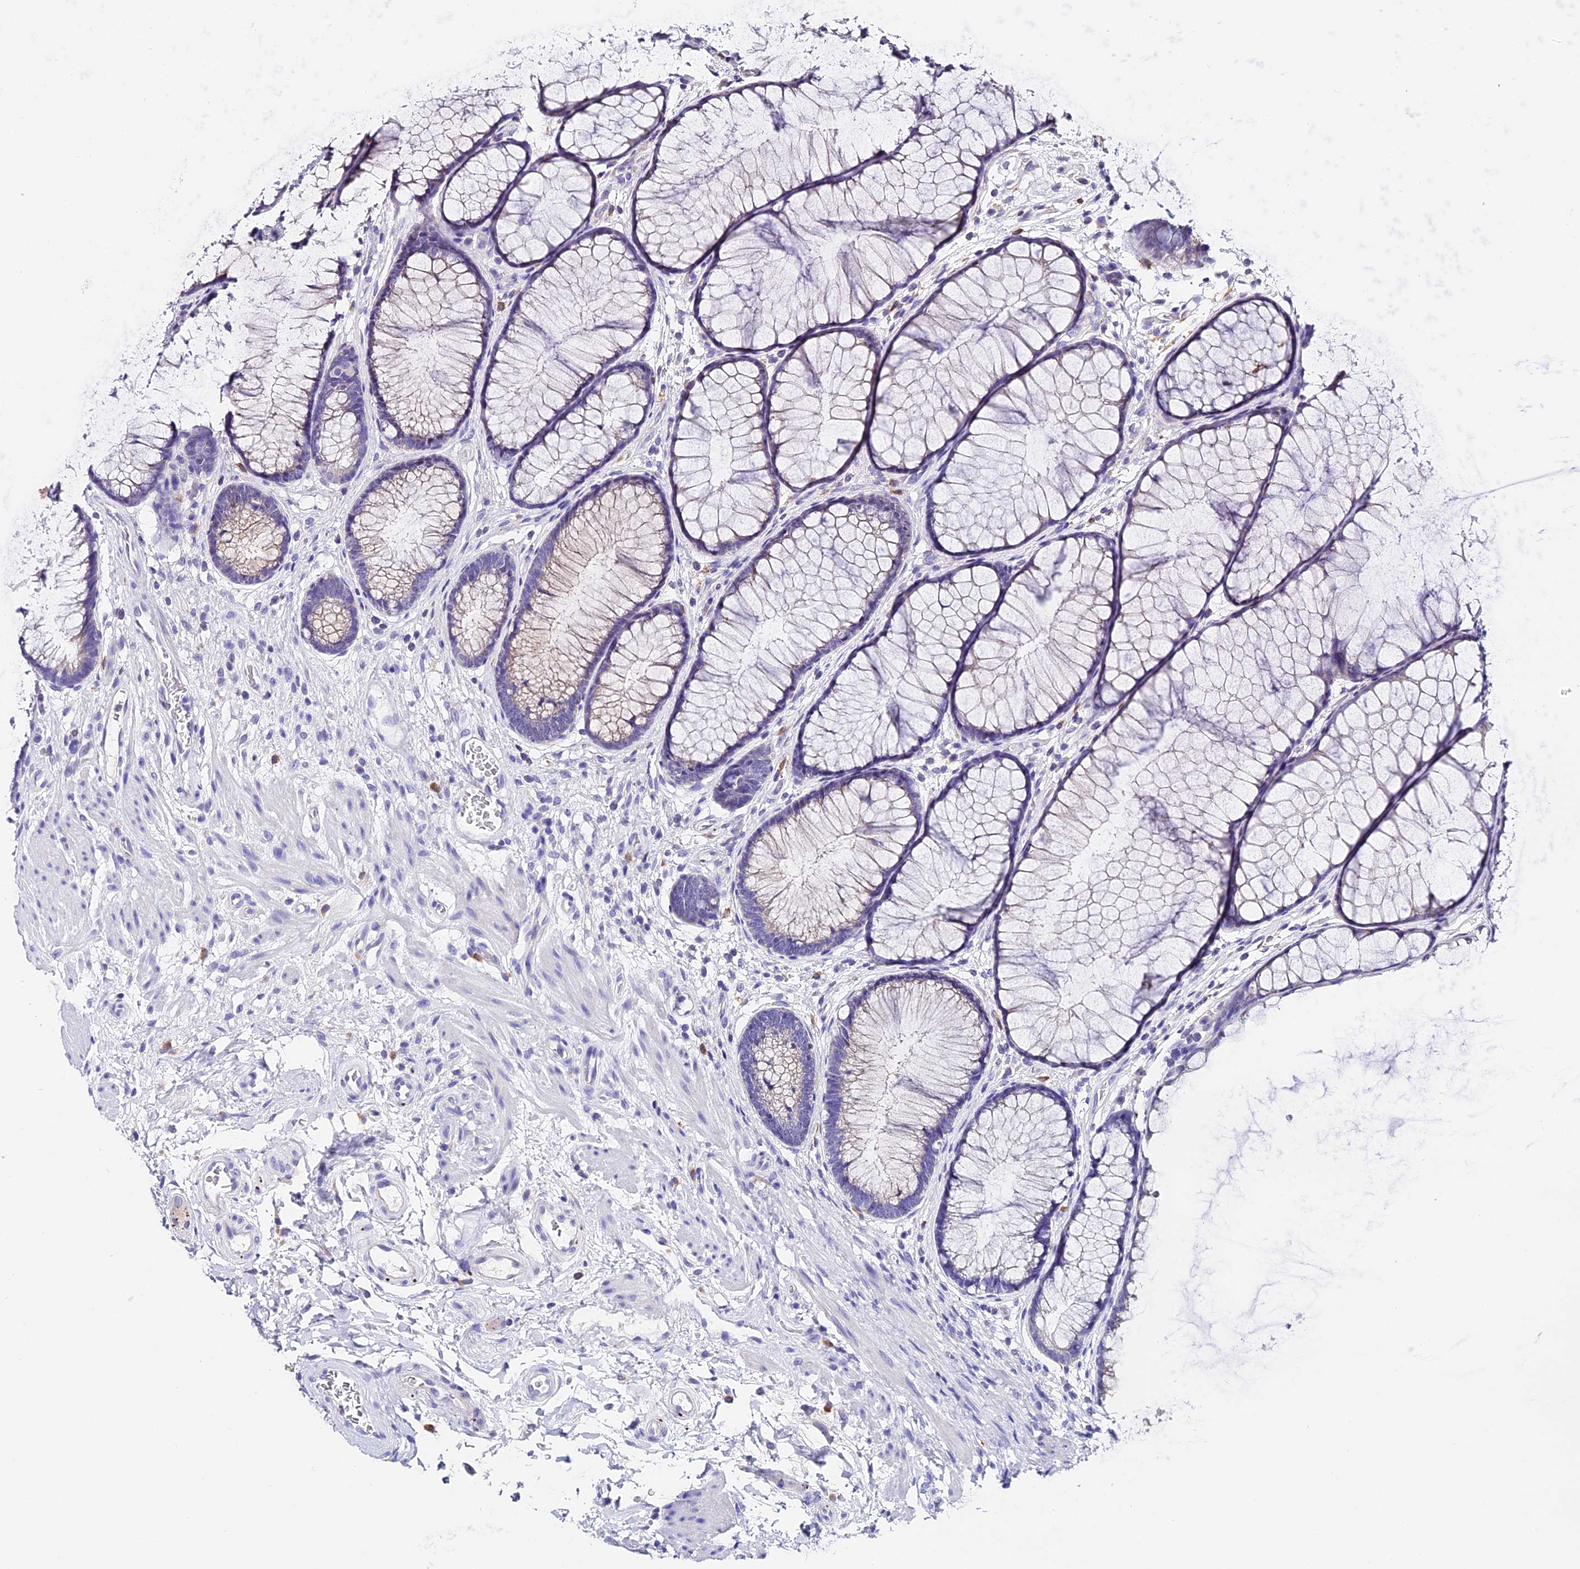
{"staining": {"intensity": "negative", "quantity": "none", "location": "none"}, "tissue": "colon", "cell_type": "Endothelial cells", "image_type": "normal", "snomed": [{"axis": "morphology", "description": "Normal tissue, NOS"}, {"axis": "topography", "description": "Colon"}], "caption": "Immunohistochemistry (IHC) image of unremarkable colon: human colon stained with DAB demonstrates no significant protein staining in endothelial cells. (Immunohistochemistry, brightfield microscopy, high magnification).", "gene": "LYPD6", "patient": {"sex": "female", "age": 82}}